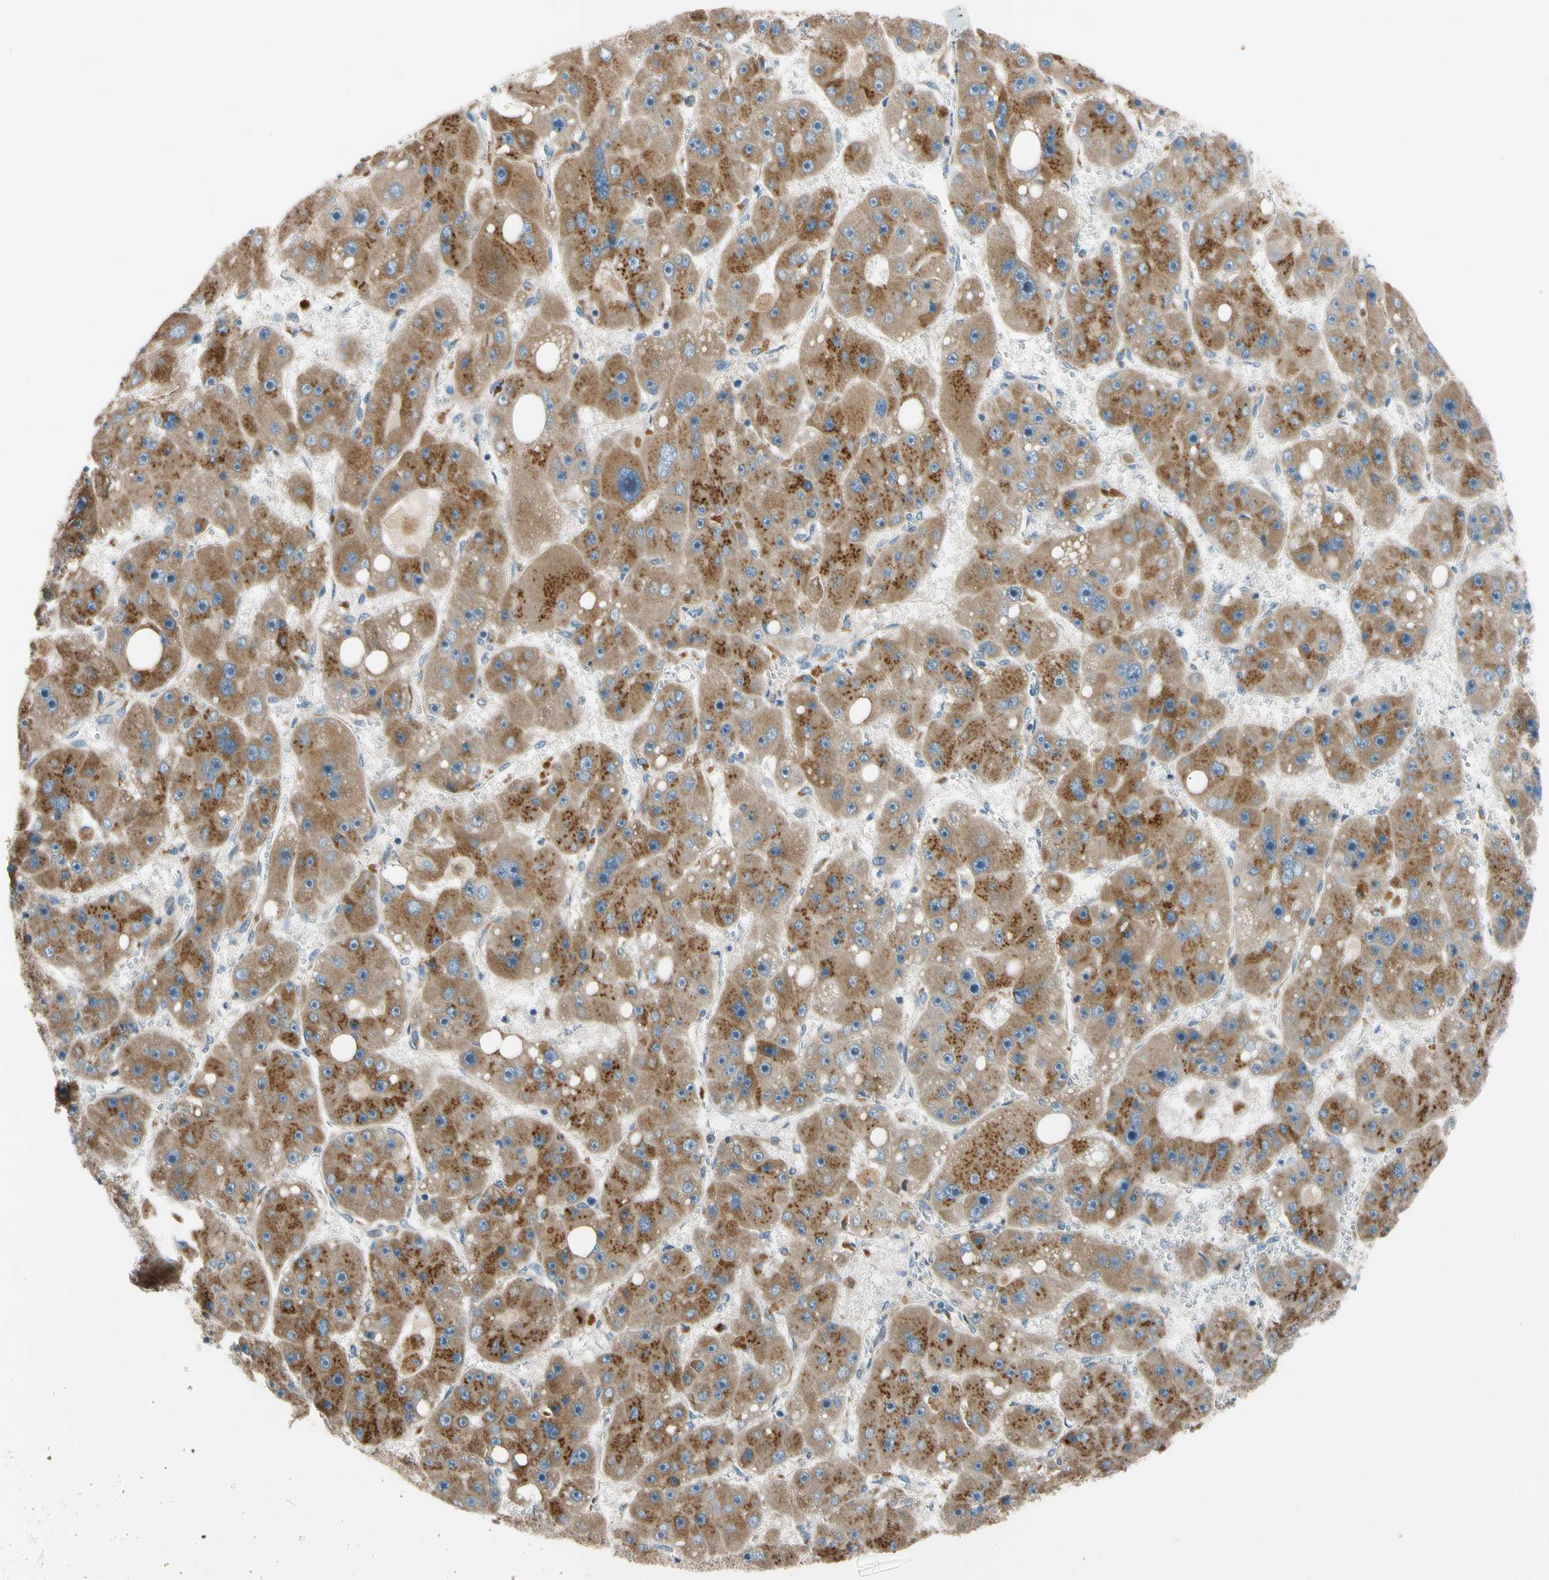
{"staining": {"intensity": "moderate", "quantity": ">75%", "location": "cytoplasmic/membranous"}, "tissue": "liver cancer", "cell_type": "Tumor cells", "image_type": "cancer", "snomed": [{"axis": "morphology", "description": "Carcinoma, Hepatocellular, NOS"}, {"axis": "topography", "description": "Liver"}], "caption": "Moderate cytoplasmic/membranous positivity is seen in approximately >75% of tumor cells in liver cancer (hepatocellular carcinoma).", "gene": "MST1R", "patient": {"sex": "female", "age": 61}}